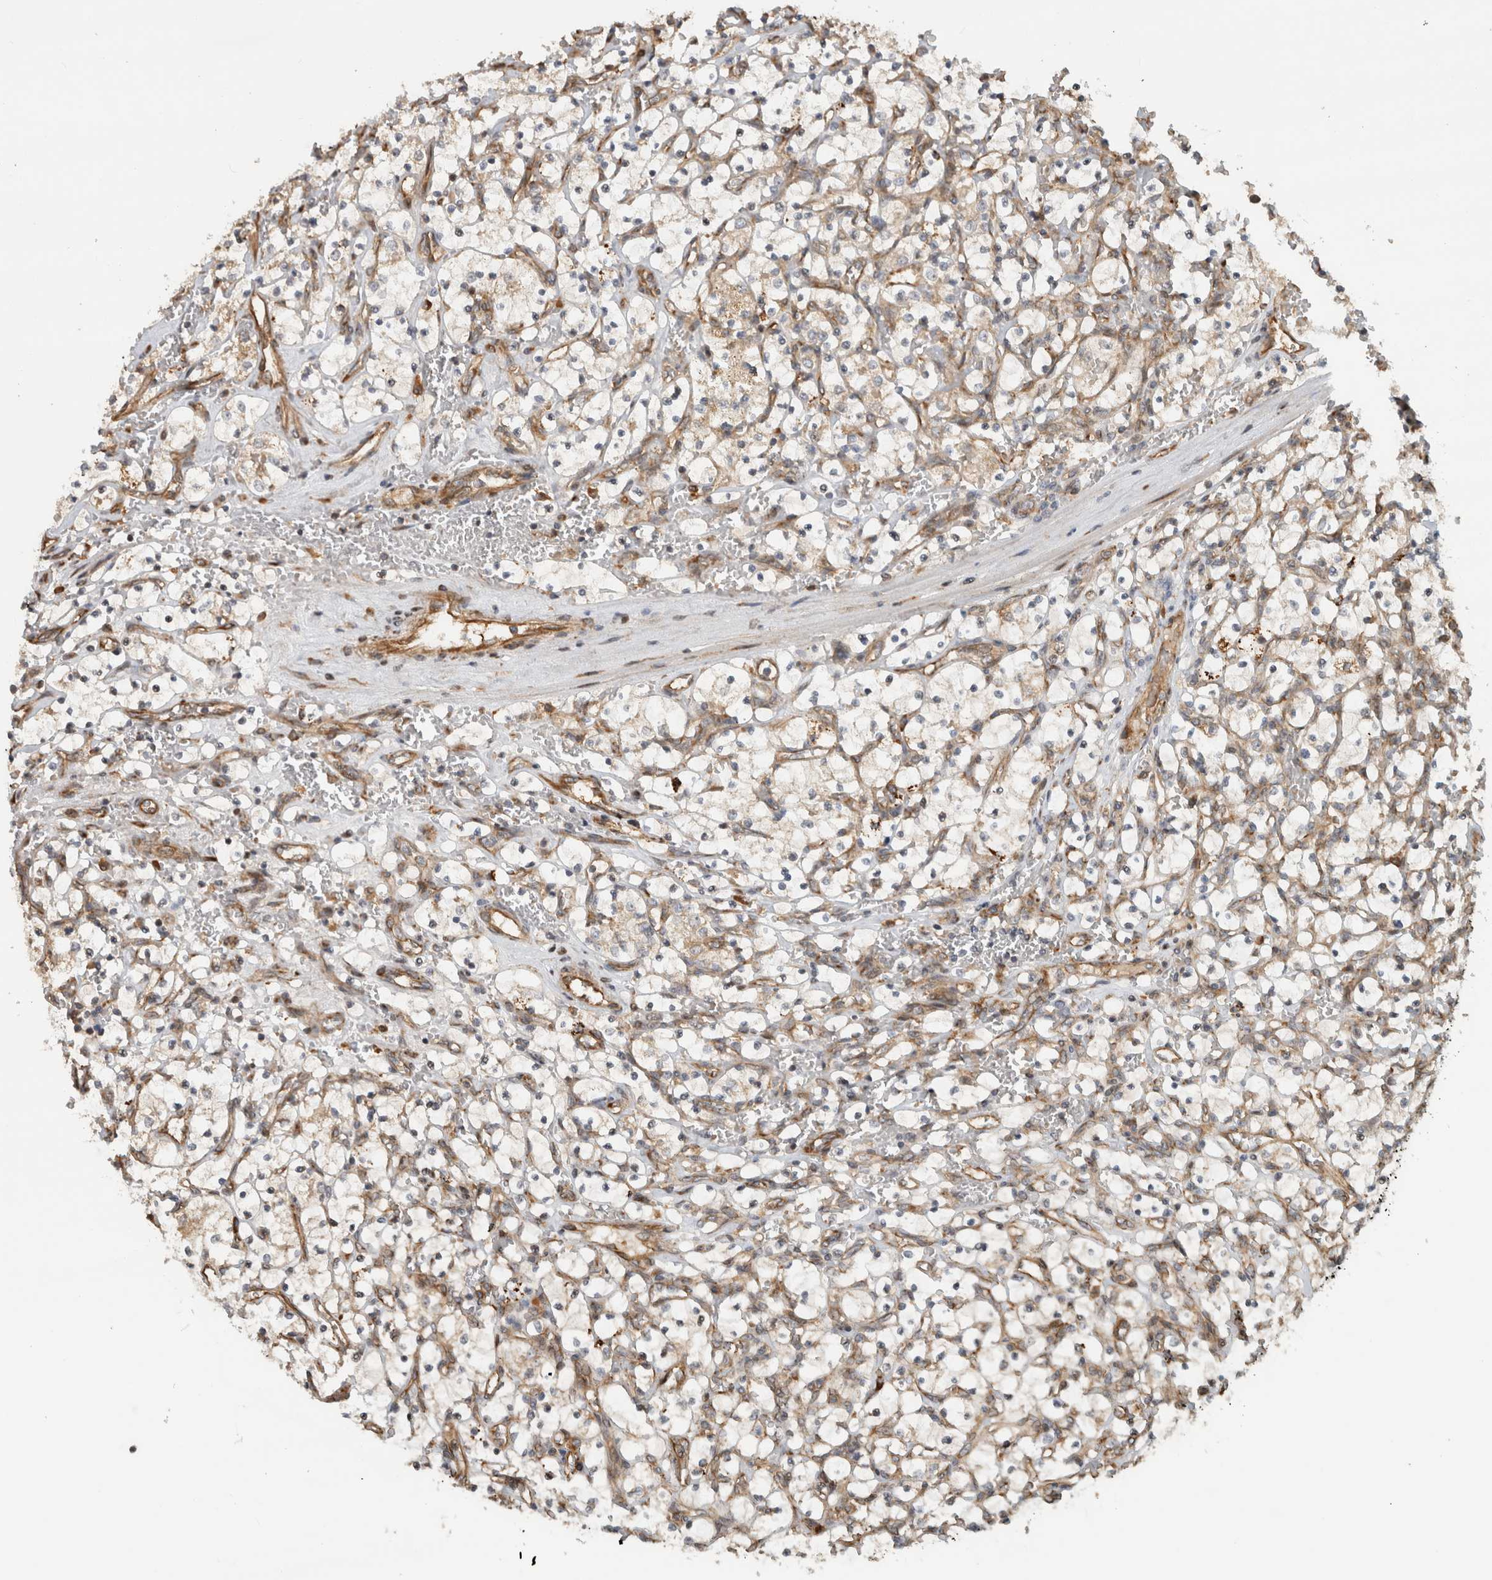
{"staining": {"intensity": "moderate", "quantity": ">75%", "location": "cytoplasmic/membranous"}, "tissue": "renal cancer", "cell_type": "Tumor cells", "image_type": "cancer", "snomed": [{"axis": "morphology", "description": "Adenocarcinoma, NOS"}, {"axis": "topography", "description": "Kidney"}], "caption": "Protein positivity by immunohistochemistry shows moderate cytoplasmic/membranous expression in approximately >75% of tumor cells in renal cancer.", "gene": "TUBD1", "patient": {"sex": "female", "age": 69}}